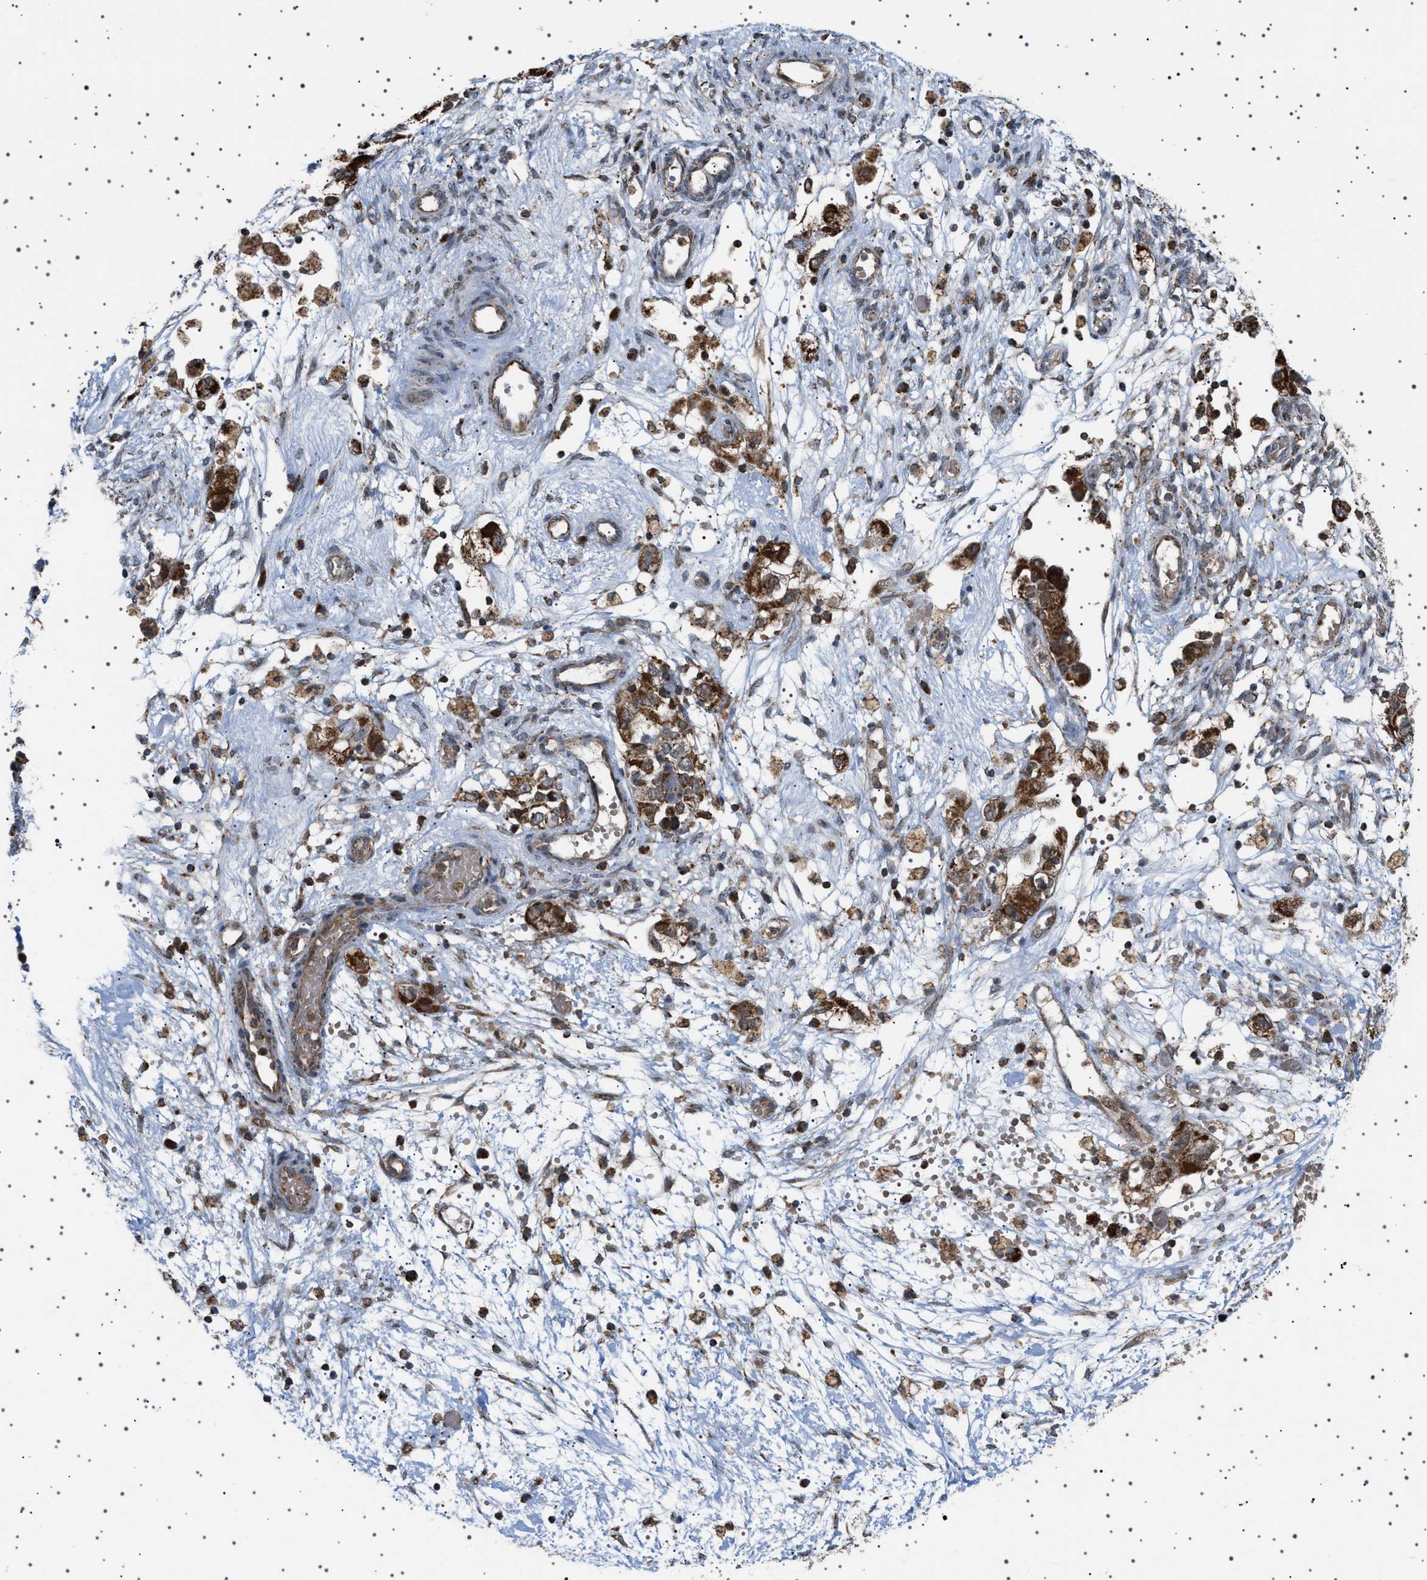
{"staining": {"intensity": "strong", "quantity": ">75%", "location": "cytoplasmic/membranous,nuclear"}, "tissue": "ovarian cancer", "cell_type": "Tumor cells", "image_type": "cancer", "snomed": [{"axis": "morphology", "description": "Carcinoma, NOS"}, {"axis": "morphology", "description": "Cystadenocarcinoma, serous, NOS"}, {"axis": "topography", "description": "Ovary"}], "caption": "This photomicrograph reveals IHC staining of carcinoma (ovarian), with high strong cytoplasmic/membranous and nuclear positivity in about >75% of tumor cells.", "gene": "MELK", "patient": {"sex": "female", "age": 69}}